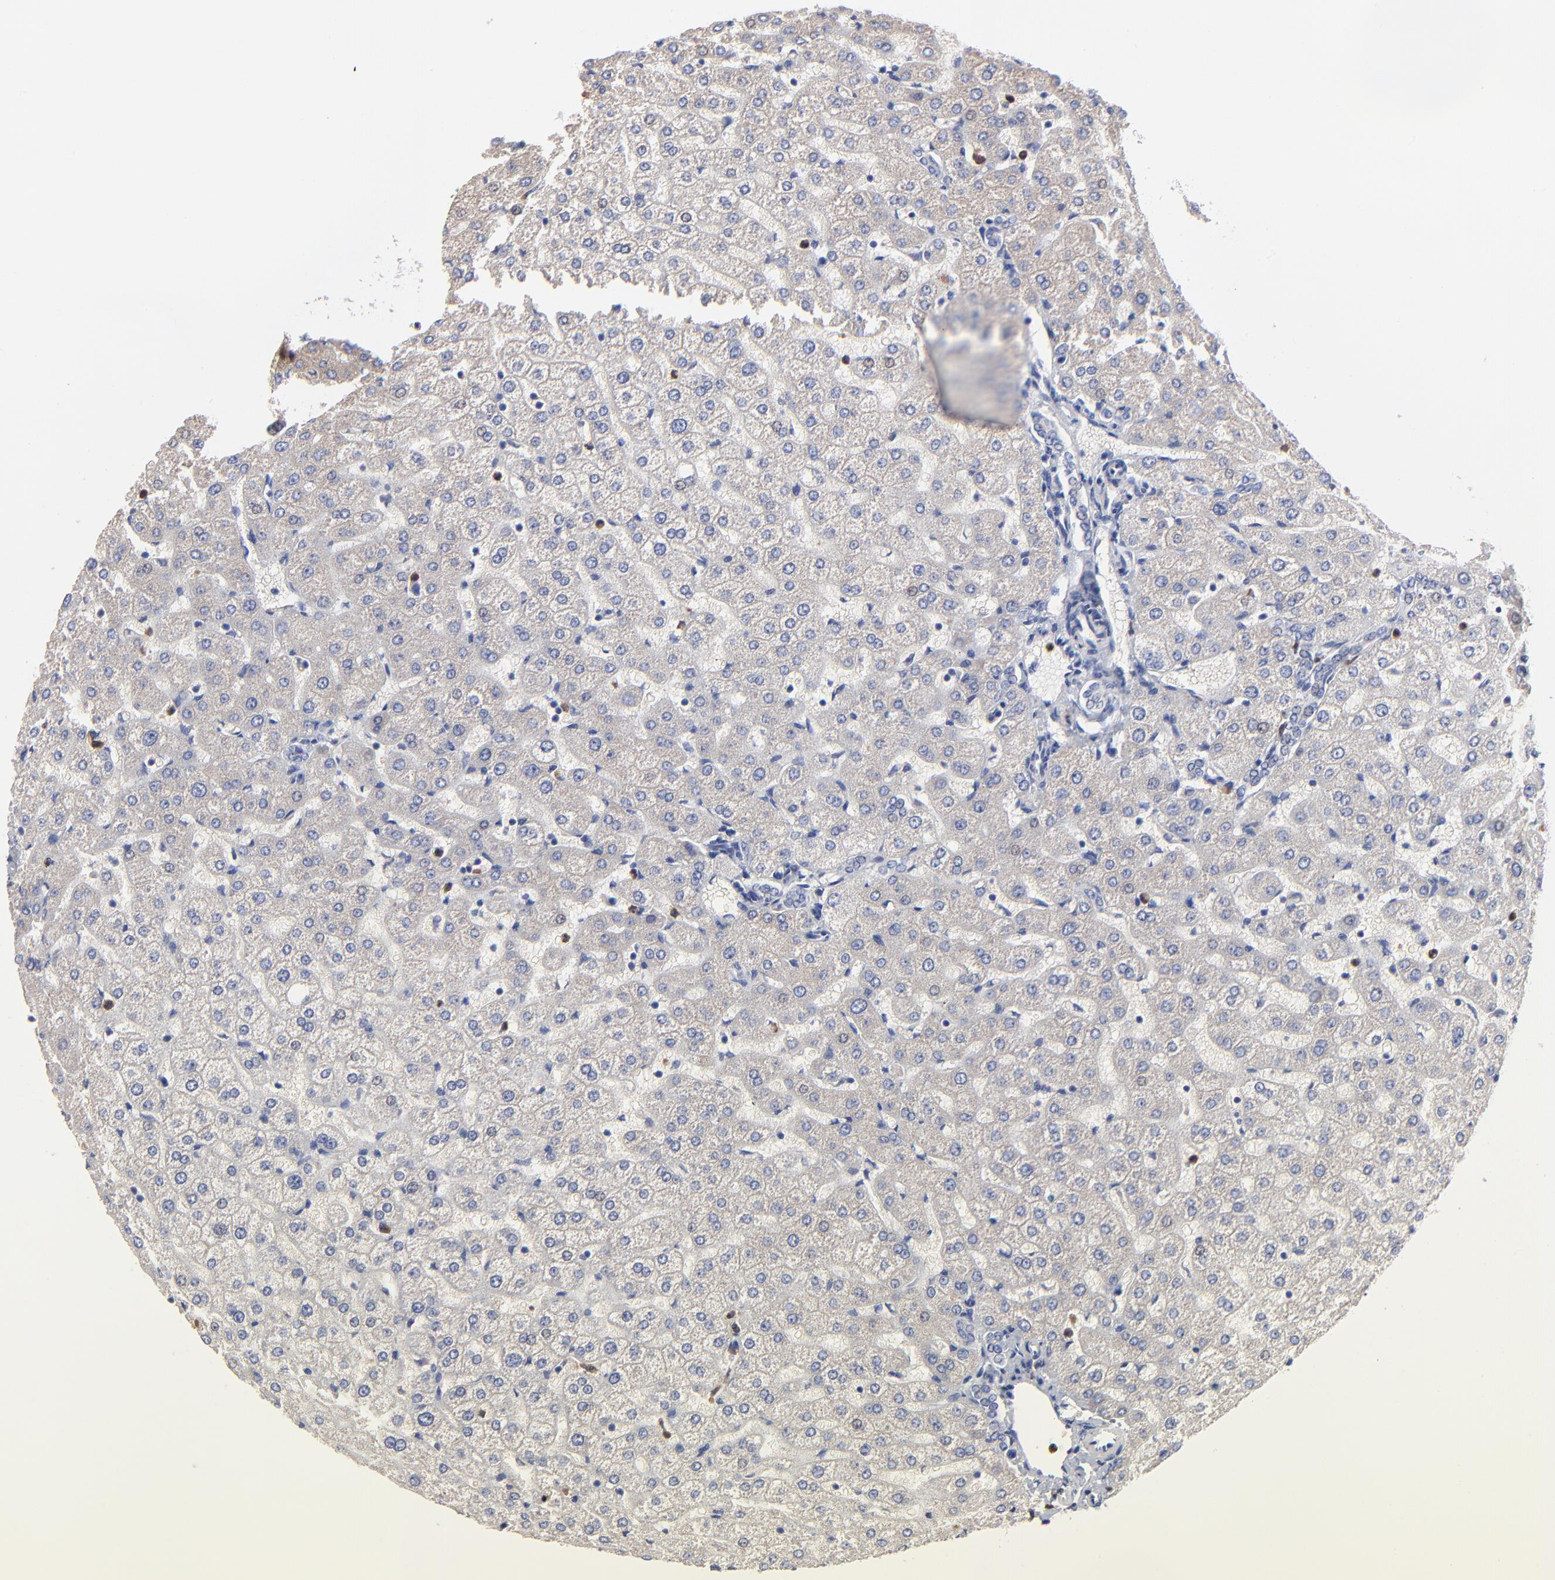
{"staining": {"intensity": "negative", "quantity": "none", "location": "none"}, "tissue": "liver", "cell_type": "Cholangiocytes", "image_type": "normal", "snomed": [{"axis": "morphology", "description": "Normal tissue, NOS"}, {"axis": "morphology", "description": "Fibrosis, NOS"}, {"axis": "topography", "description": "Liver"}], "caption": "Immunohistochemical staining of benign liver exhibits no significant positivity in cholangiocytes.", "gene": "PPFIBP2", "patient": {"sex": "female", "age": 29}}